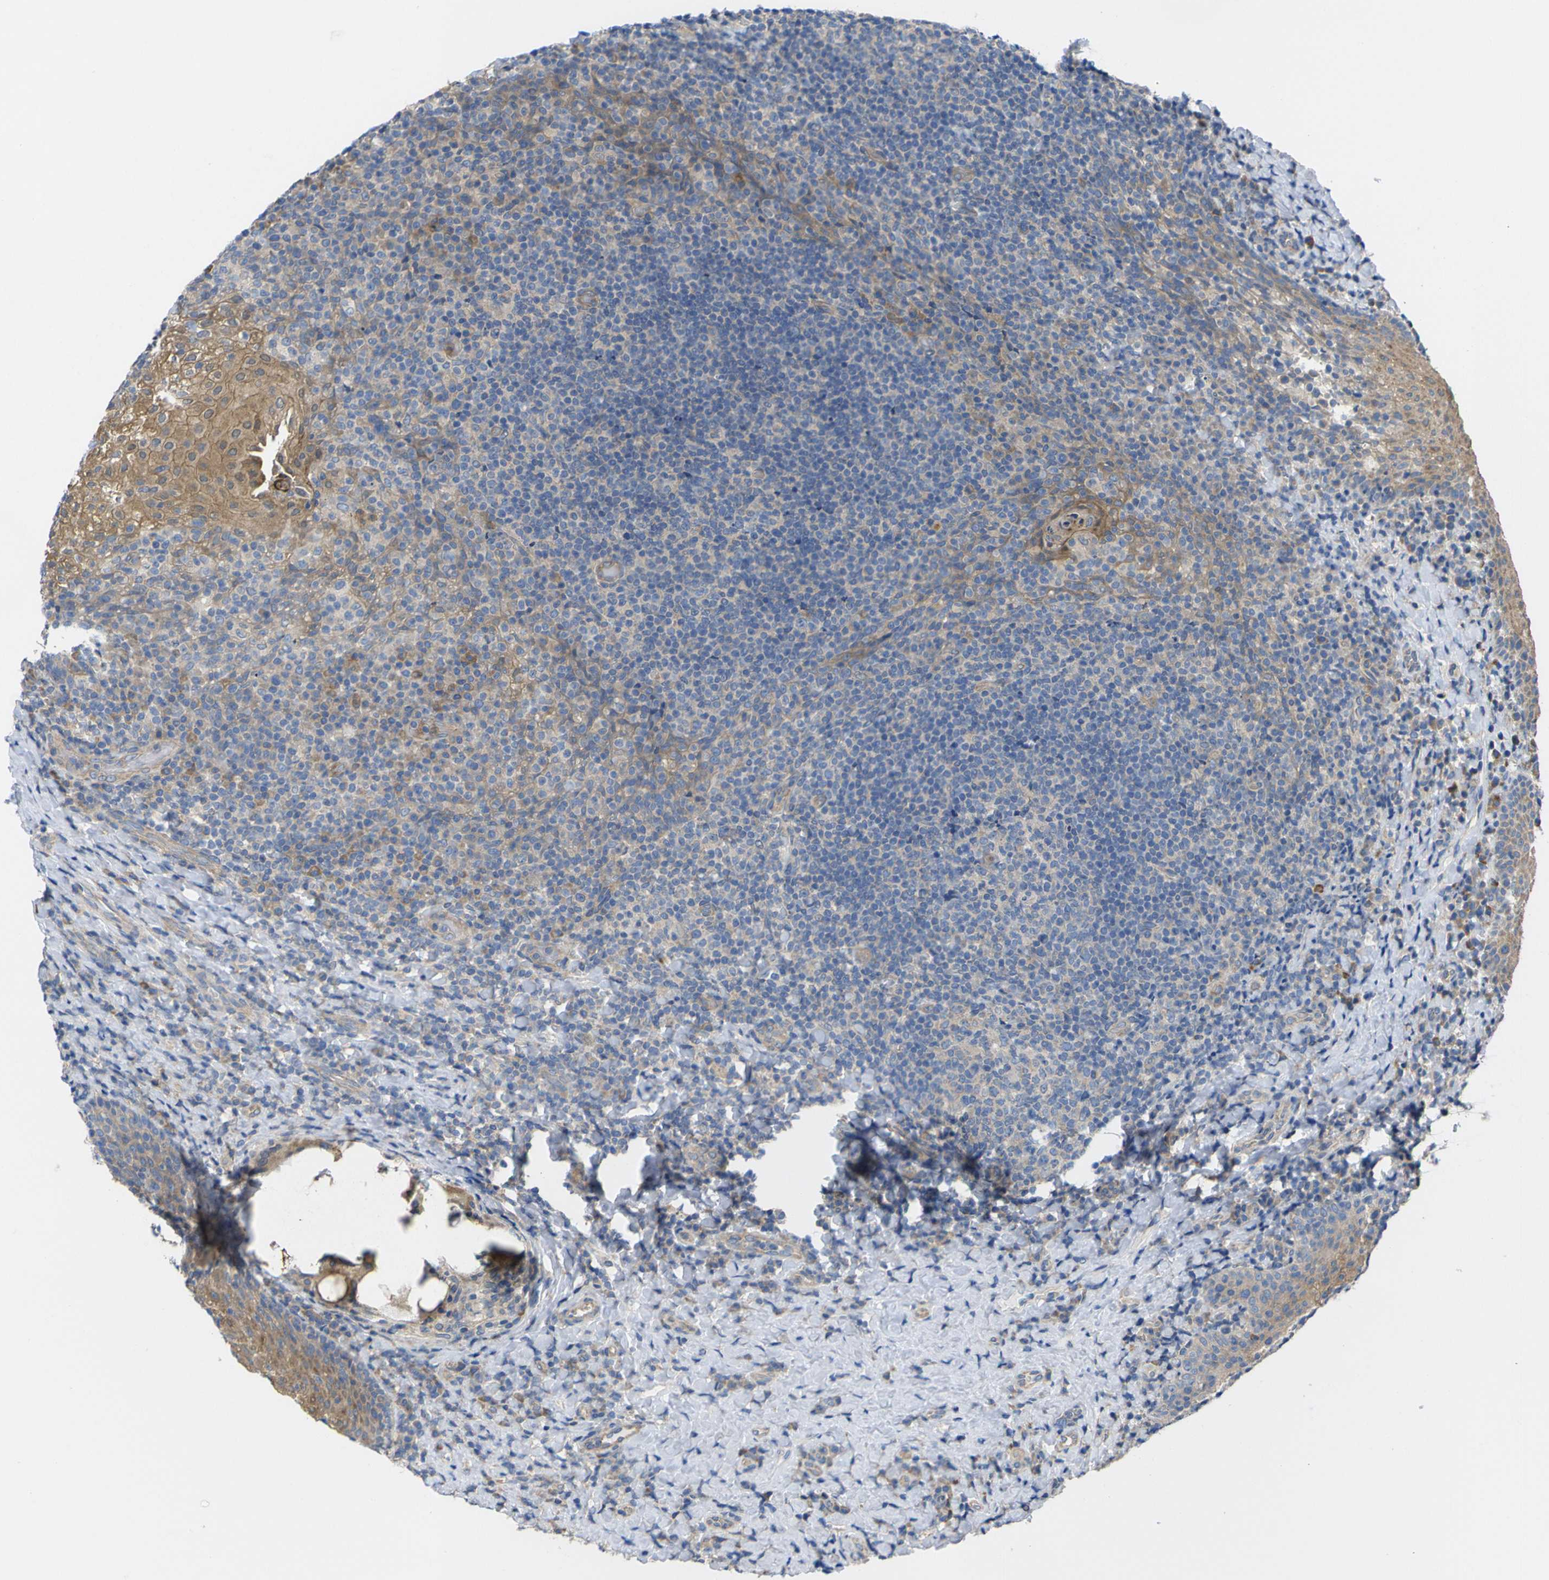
{"staining": {"intensity": "weak", "quantity": "<25%", "location": "cytoplasmic/membranous"}, "tissue": "tonsil", "cell_type": "Germinal center cells", "image_type": "normal", "snomed": [{"axis": "morphology", "description": "Normal tissue, NOS"}, {"axis": "topography", "description": "Tonsil"}], "caption": "DAB (3,3'-diaminobenzidine) immunohistochemical staining of unremarkable human tonsil exhibits no significant staining in germinal center cells. The staining was performed using DAB (3,3'-diaminobenzidine) to visualize the protein expression in brown, while the nuclei were stained in blue with hematoxylin (Magnification: 20x).", "gene": "USH1C", "patient": {"sex": "male", "age": 17}}